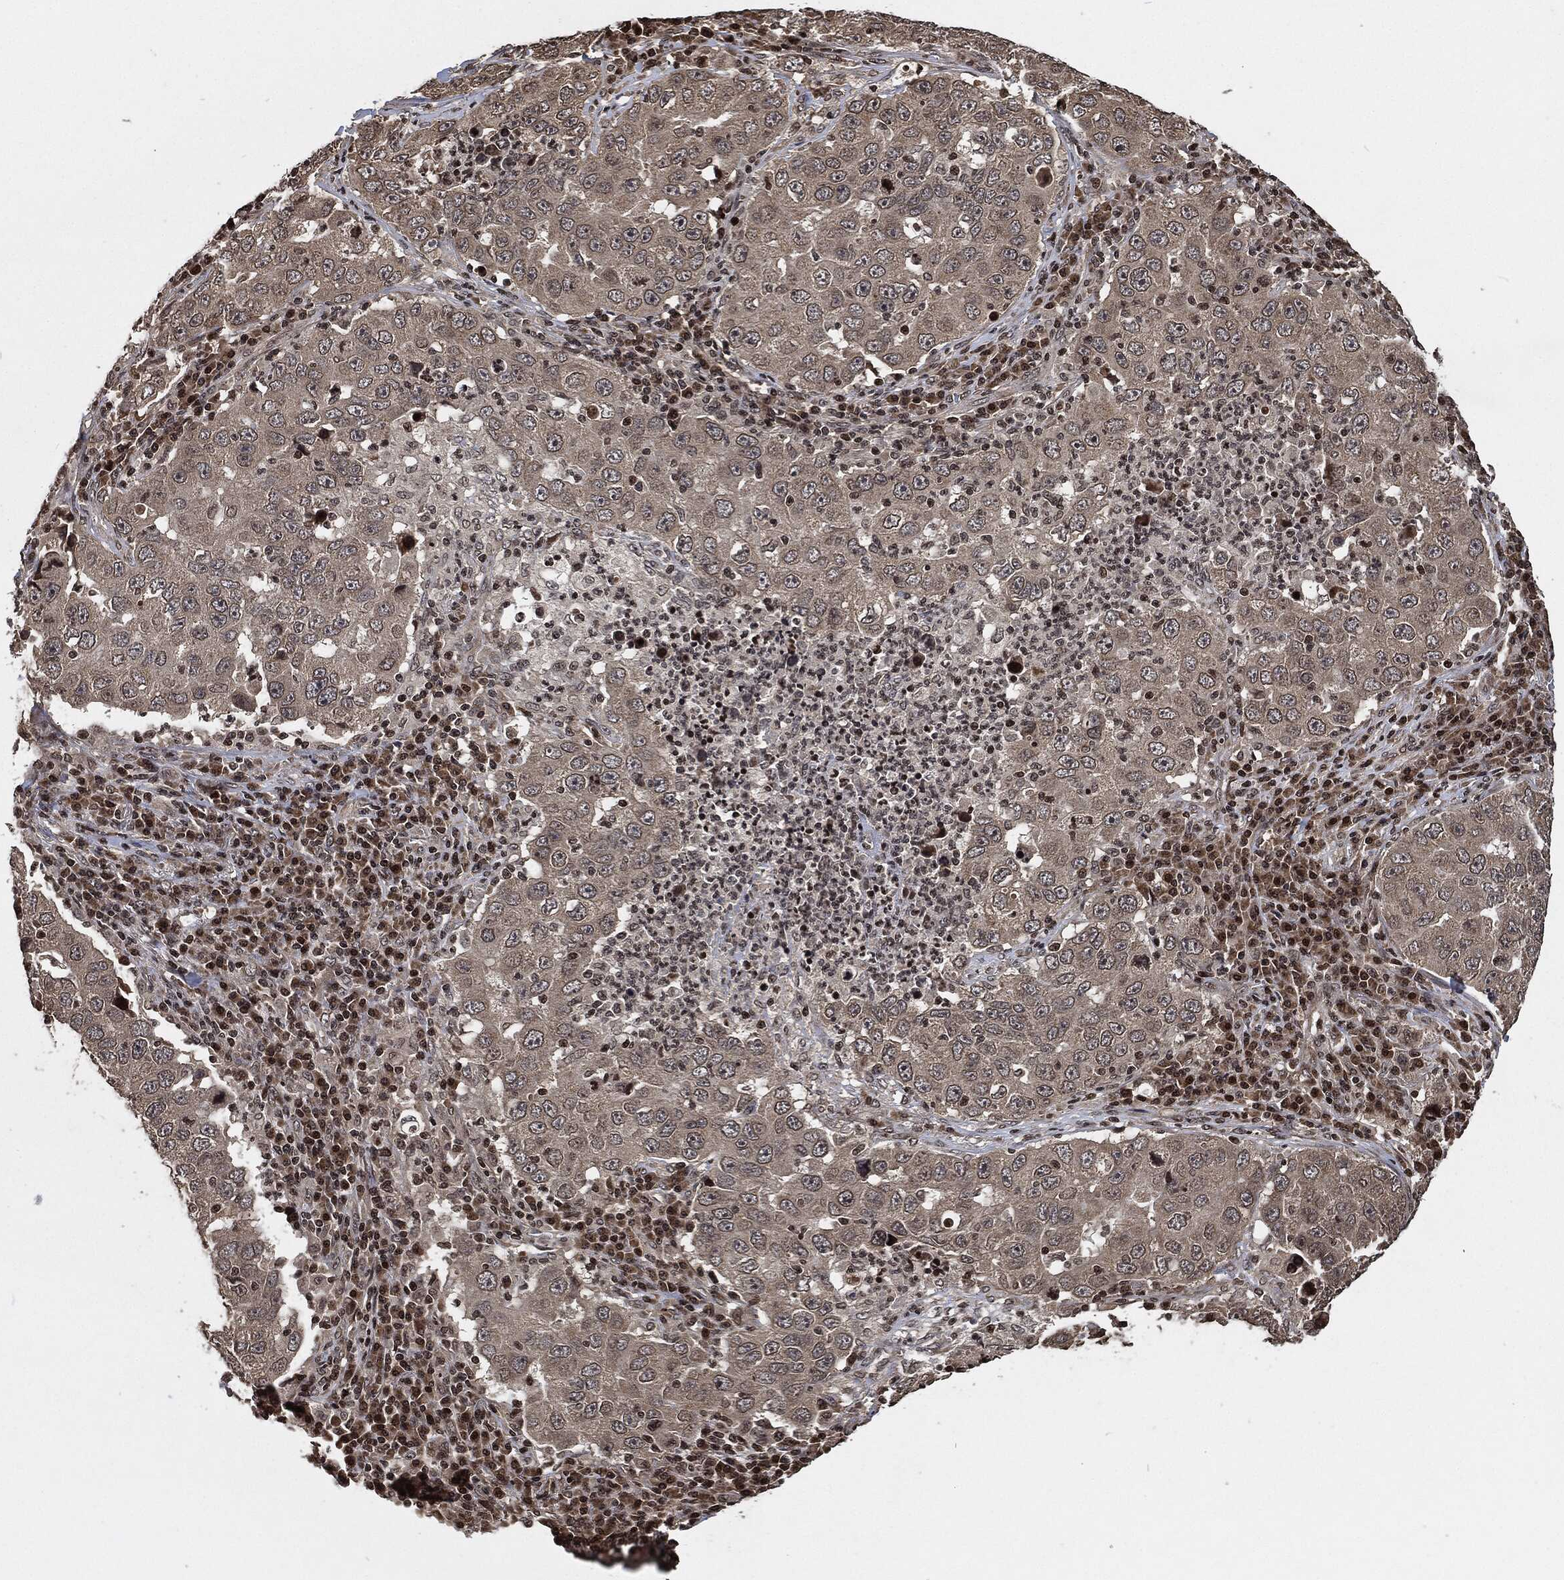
{"staining": {"intensity": "negative", "quantity": "none", "location": "none"}, "tissue": "lung cancer", "cell_type": "Tumor cells", "image_type": "cancer", "snomed": [{"axis": "morphology", "description": "Adenocarcinoma, NOS"}, {"axis": "topography", "description": "Lung"}], "caption": "Tumor cells show no significant expression in lung cancer (adenocarcinoma).", "gene": "PDK1", "patient": {"sex": "male", "age": 73}}